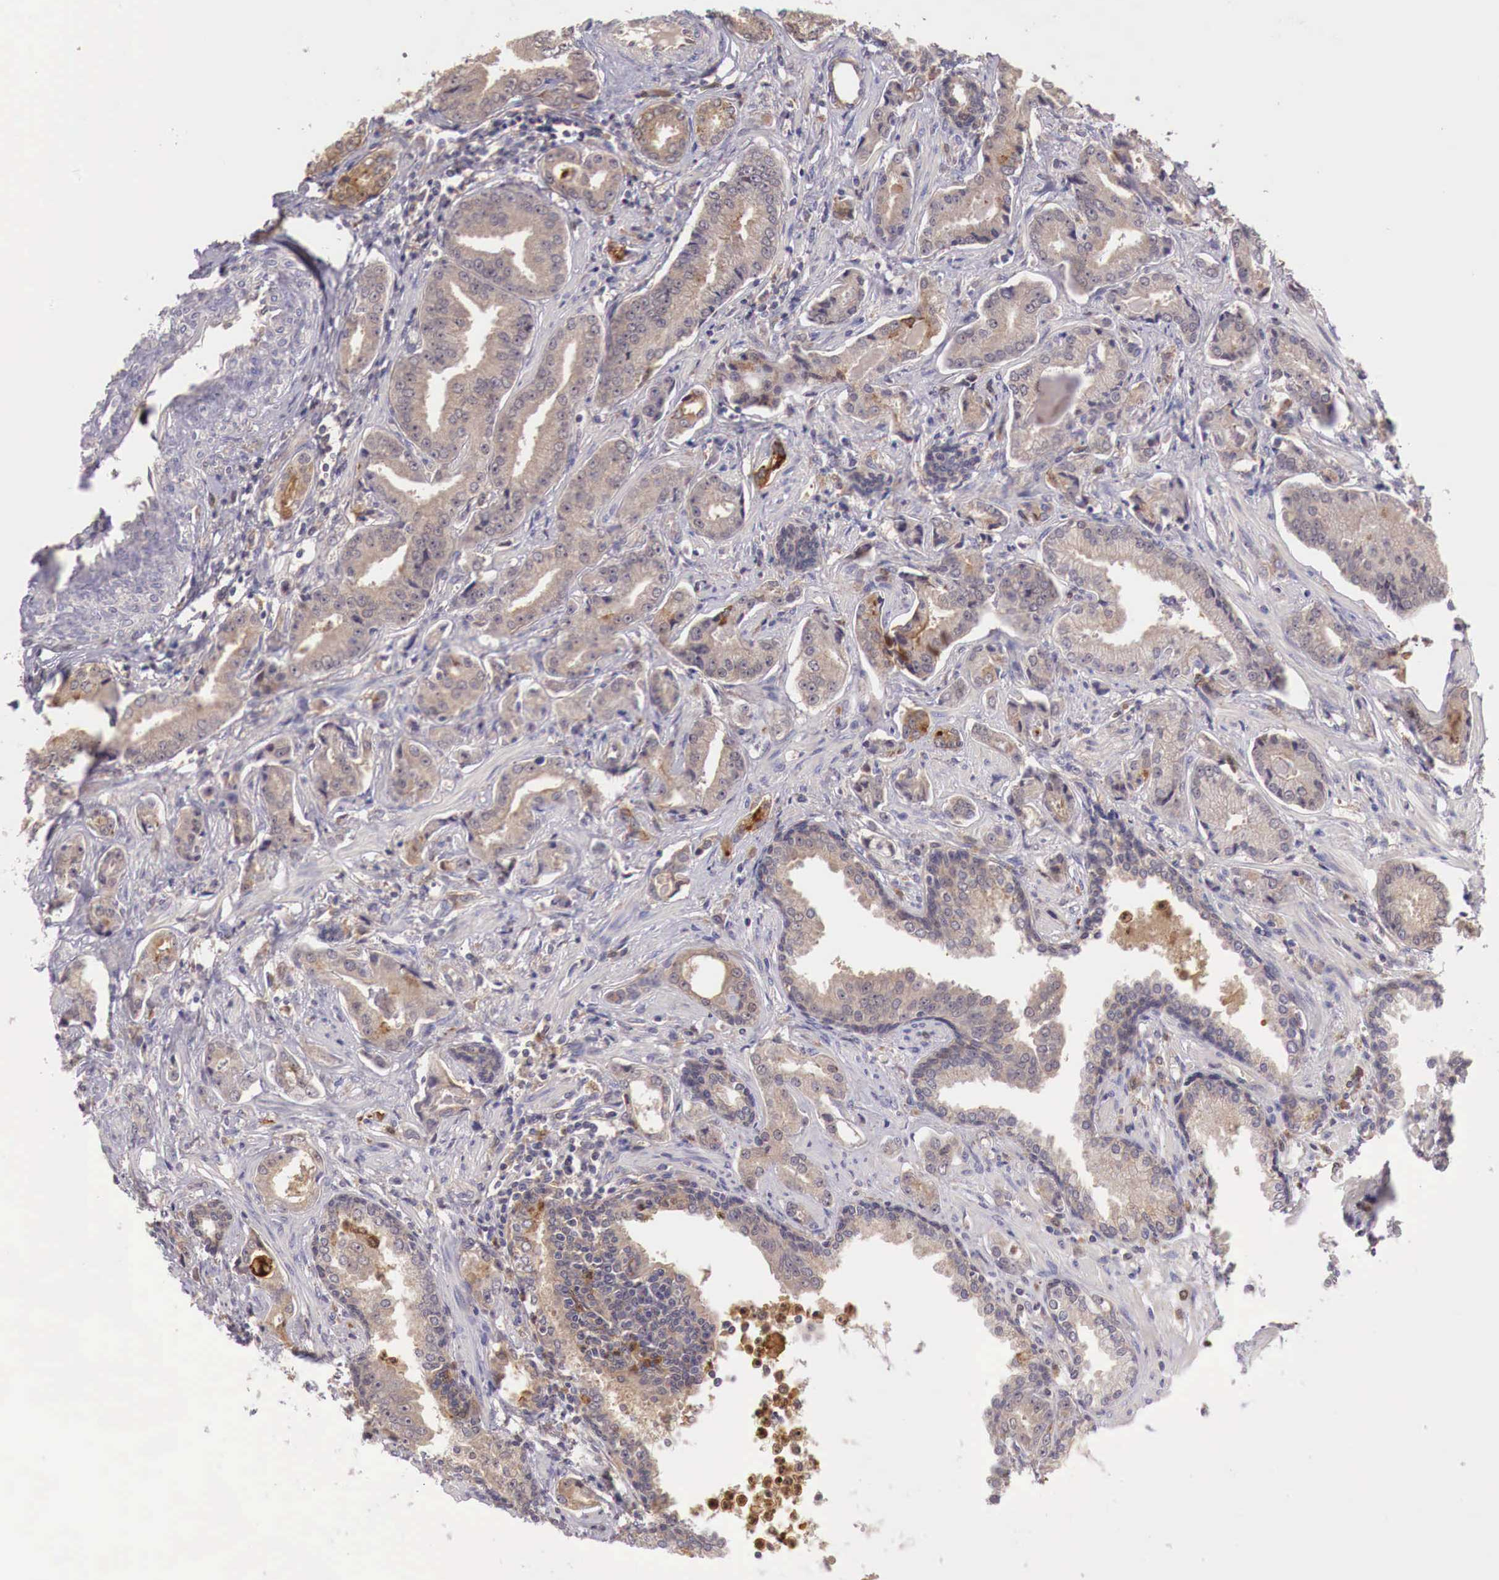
{"staining": {"intensity": "weak", "quantity": ">75%", "location": "cytoplasmic/membranous"}, "tissue": "prostate cancer", "cell_type": "Tumor cells", "image_type": "cancer", "snomed": [{"axis": "morphology", "description": "Adenocarcinoma, Low grade"}, {"axis": "topography", "description": "Prostate"}], "caption": "Prostate cancer (low-grade adenocarcinoma) tissue displays weak cytoplasmic/membranous staining in approximately >75% of tumor cells, visualized by immunohistochemistry.", "gene": "GAB2", "patient": {"sex": "male", "age": 65}}